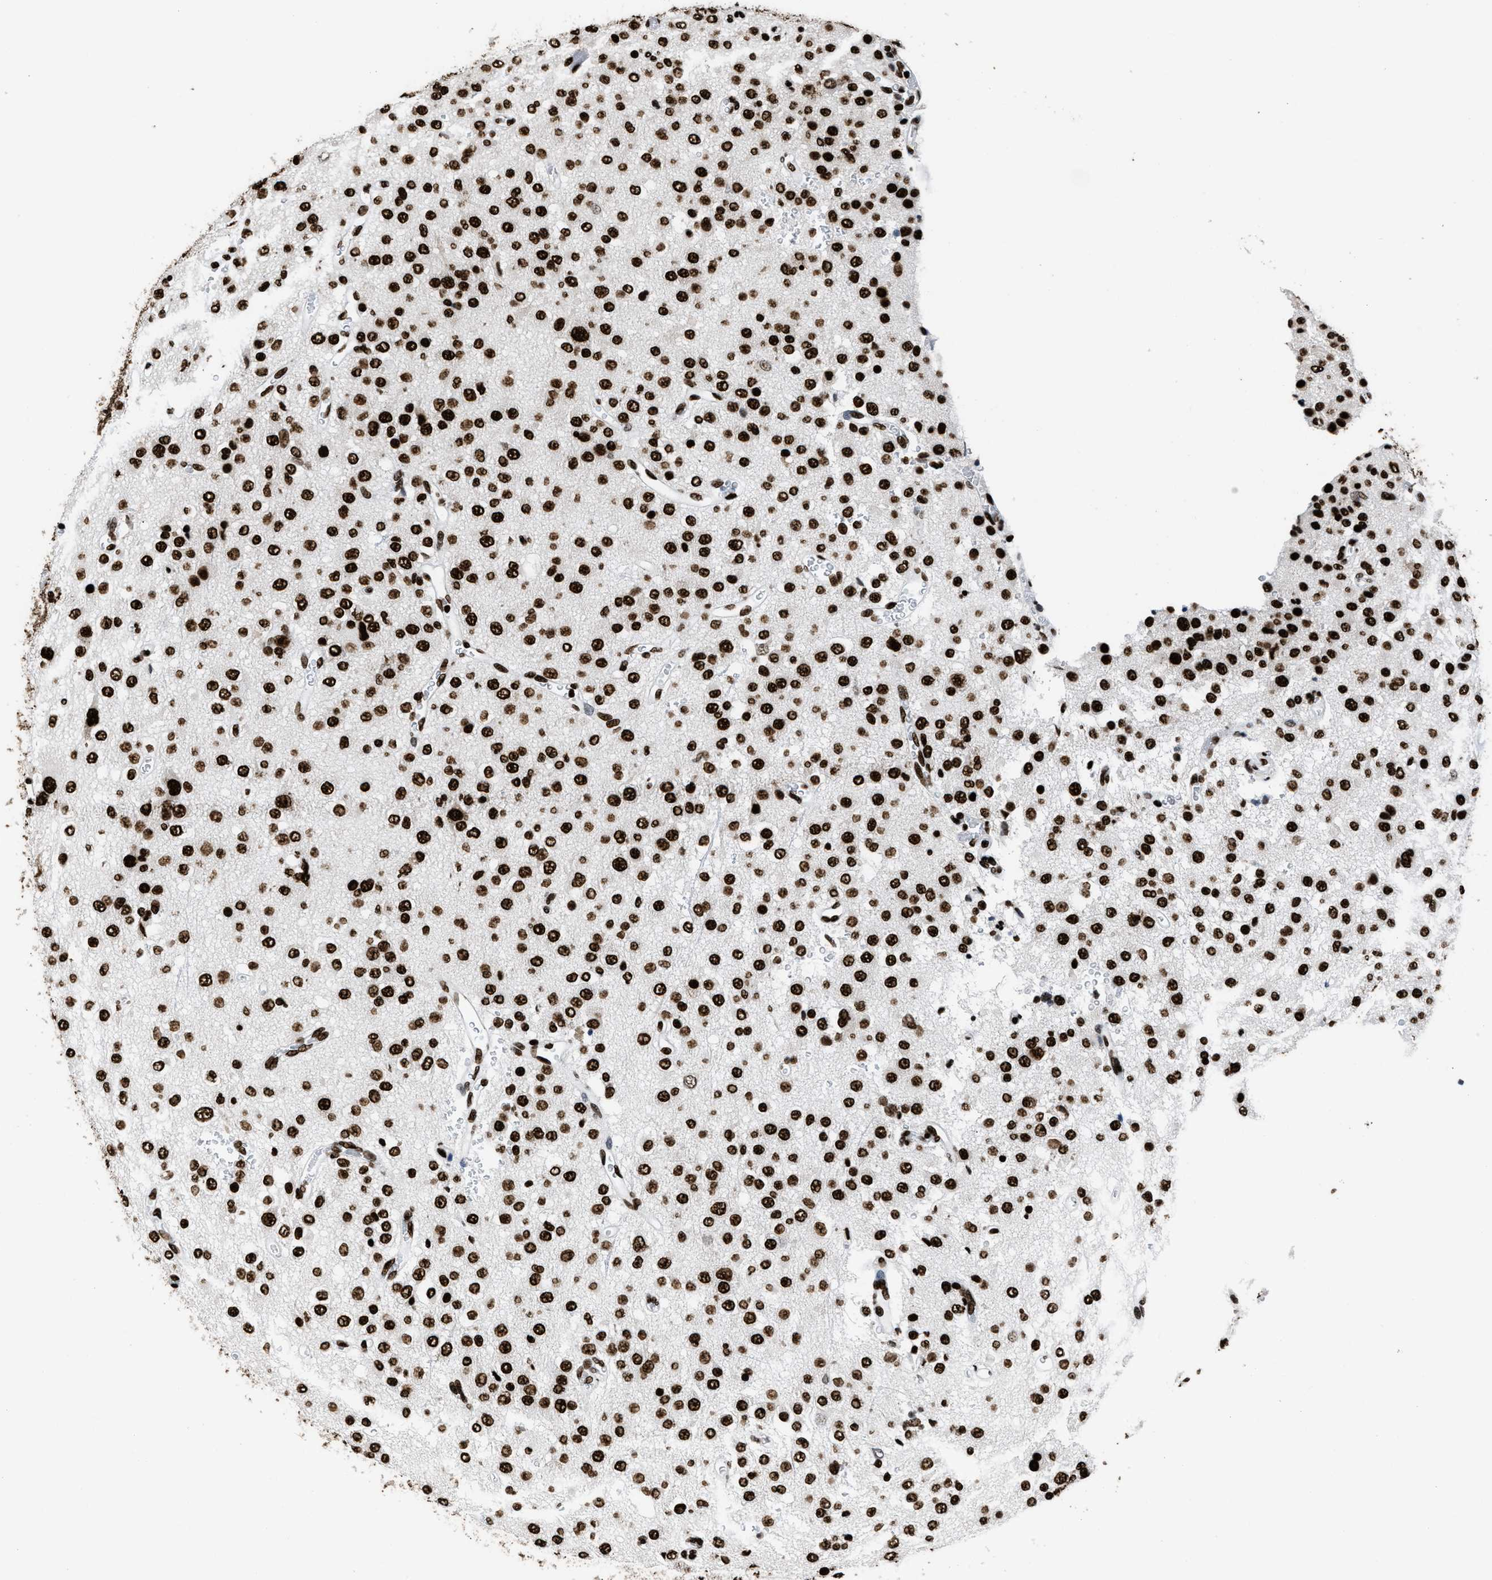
{"staining": {"intensity": "strong", "quantity": ">75%", "location": "nuclear"}, "tissue": "glioma", "cell_type": "Tumor cells", "image_type": "cancer", "snomed": [{"axis": "morphology", "description": "Glioma, malignant, Low grade"}, {"axis": "topography", "description": "Brain"}], "caption": "Approximately >75% of tumor cells in human glioma demonstrate strong nuclear protein positivity as visualized by brown immunohistochemical staining.", "gene": "HNRNPM", "patient": {"sex": "male", "age": 38}}